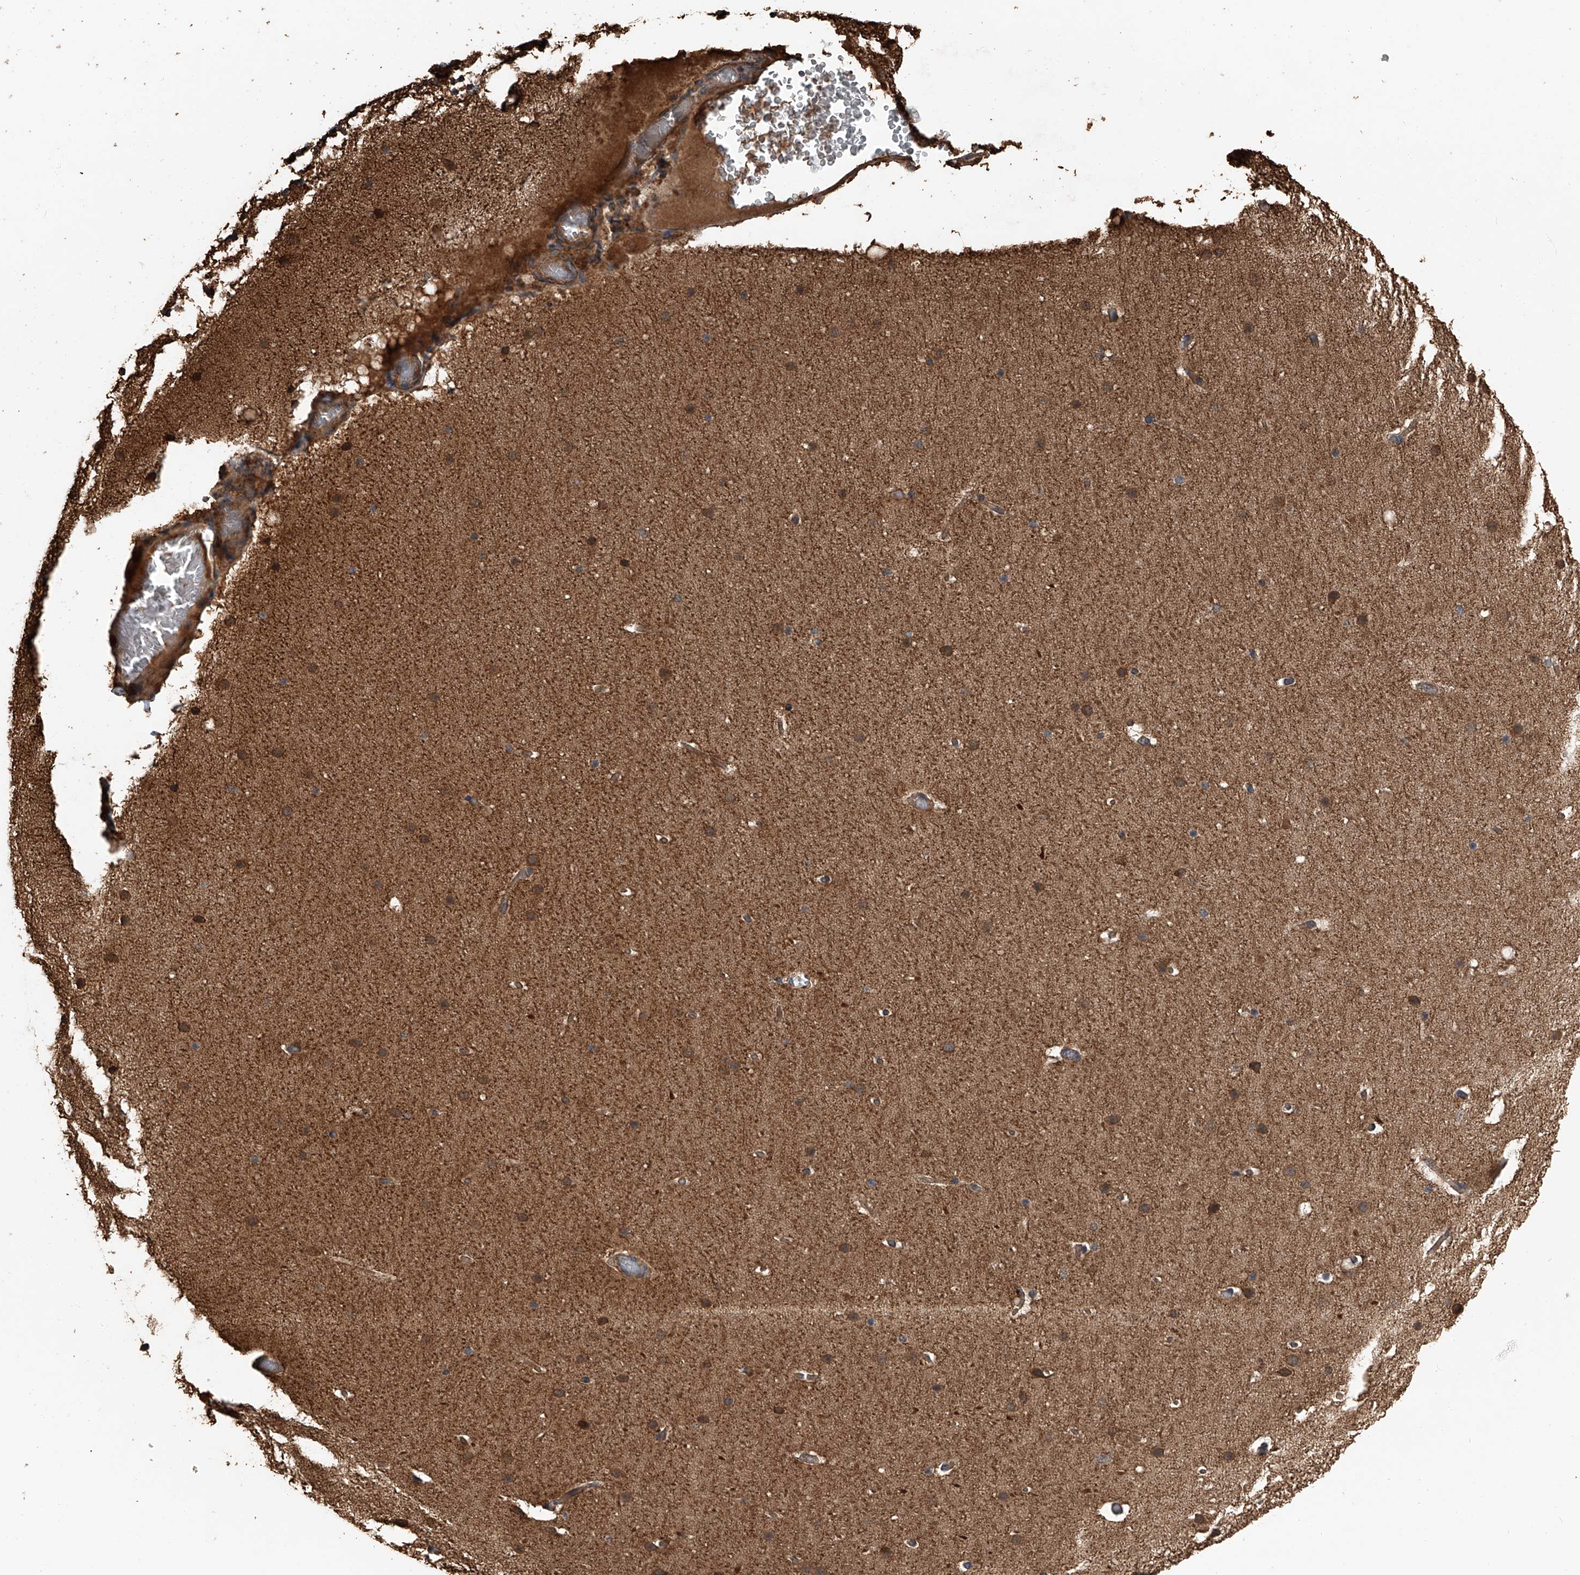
{"staining": {"intensity": "moderate", "quantity": ">75%", "location": "cytoplasmic/membranous"}, "tissue": "cerebellum", "cell_type": "Cells in granular layer", "image_type": "normal", "snomed": [{"axis": "morphology", "description": "Normal tissue, NOS"}, {"axis": "topography", "description": "Cerebellum"}], "caption": "Human cerebellum stained with a brown dye exhibits moderate cytoplasmic/membranous positive positivity in about >75% of cells in granular layer.", "gene": "KCNJ2", "patient": {"sex": "male", "age": 57}}